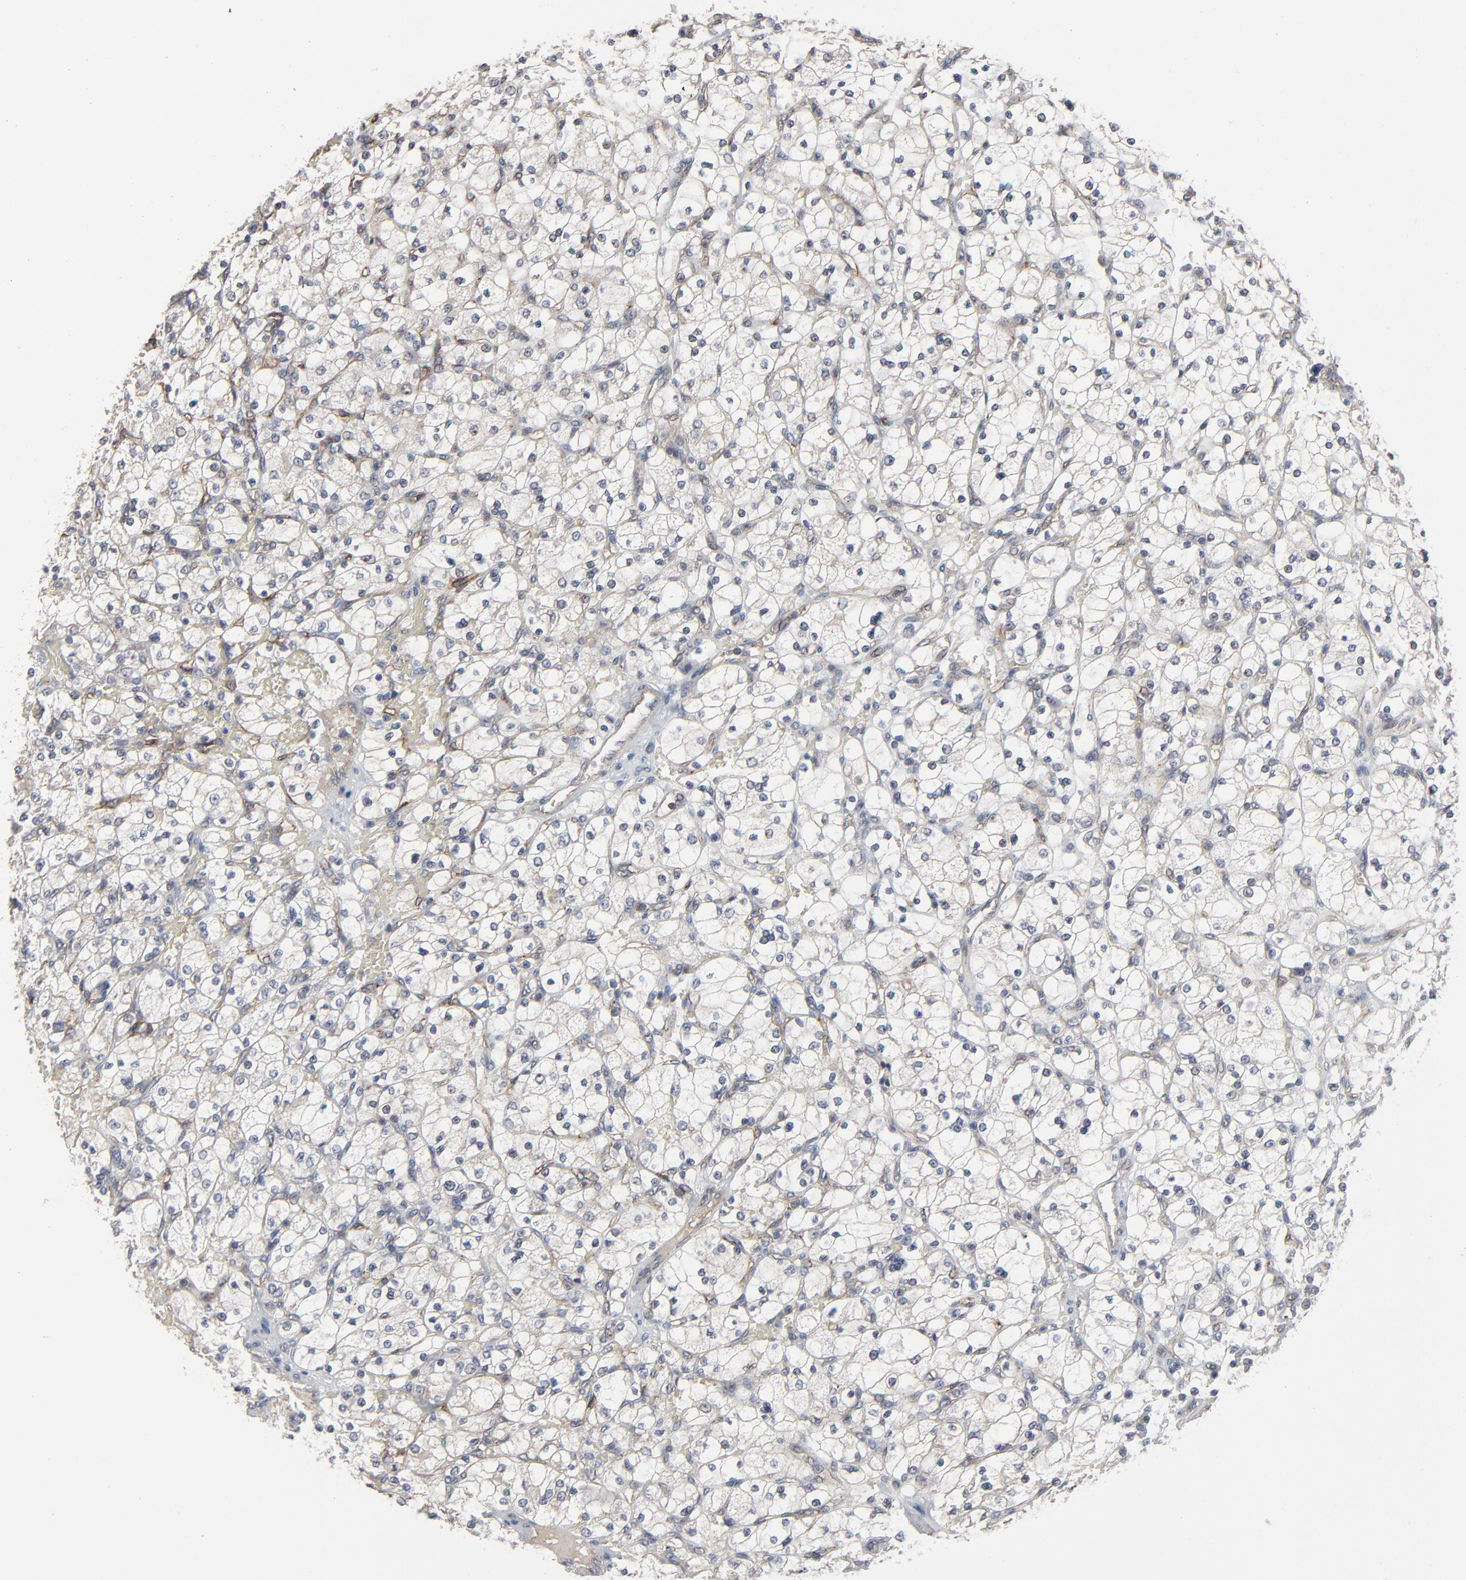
{"staining": {"intensity": "negative", "quantity": "none", "location": "none"}, "tissue": "renal cancer", "cell_type": "Tumor cells", "image_type": "cancer", "snomed": [{"axis": "morphology", "description": "Adenocarcinoma, NOS"}, {"axis": "topography", "description": "Kidney"}], "caption": "DAB immunohistochemical staining of adenocarcinoma (renal) demonstrates no significant positivity in tumor cells. (Stains: DAB (3,3'-diaminobenzidine) IHC with hematoxylin counter stain, Microscopy: brightfield microscopy at high magnification).", "gene": "JAM3", "patient": {"sex": "female", "age": 83}}